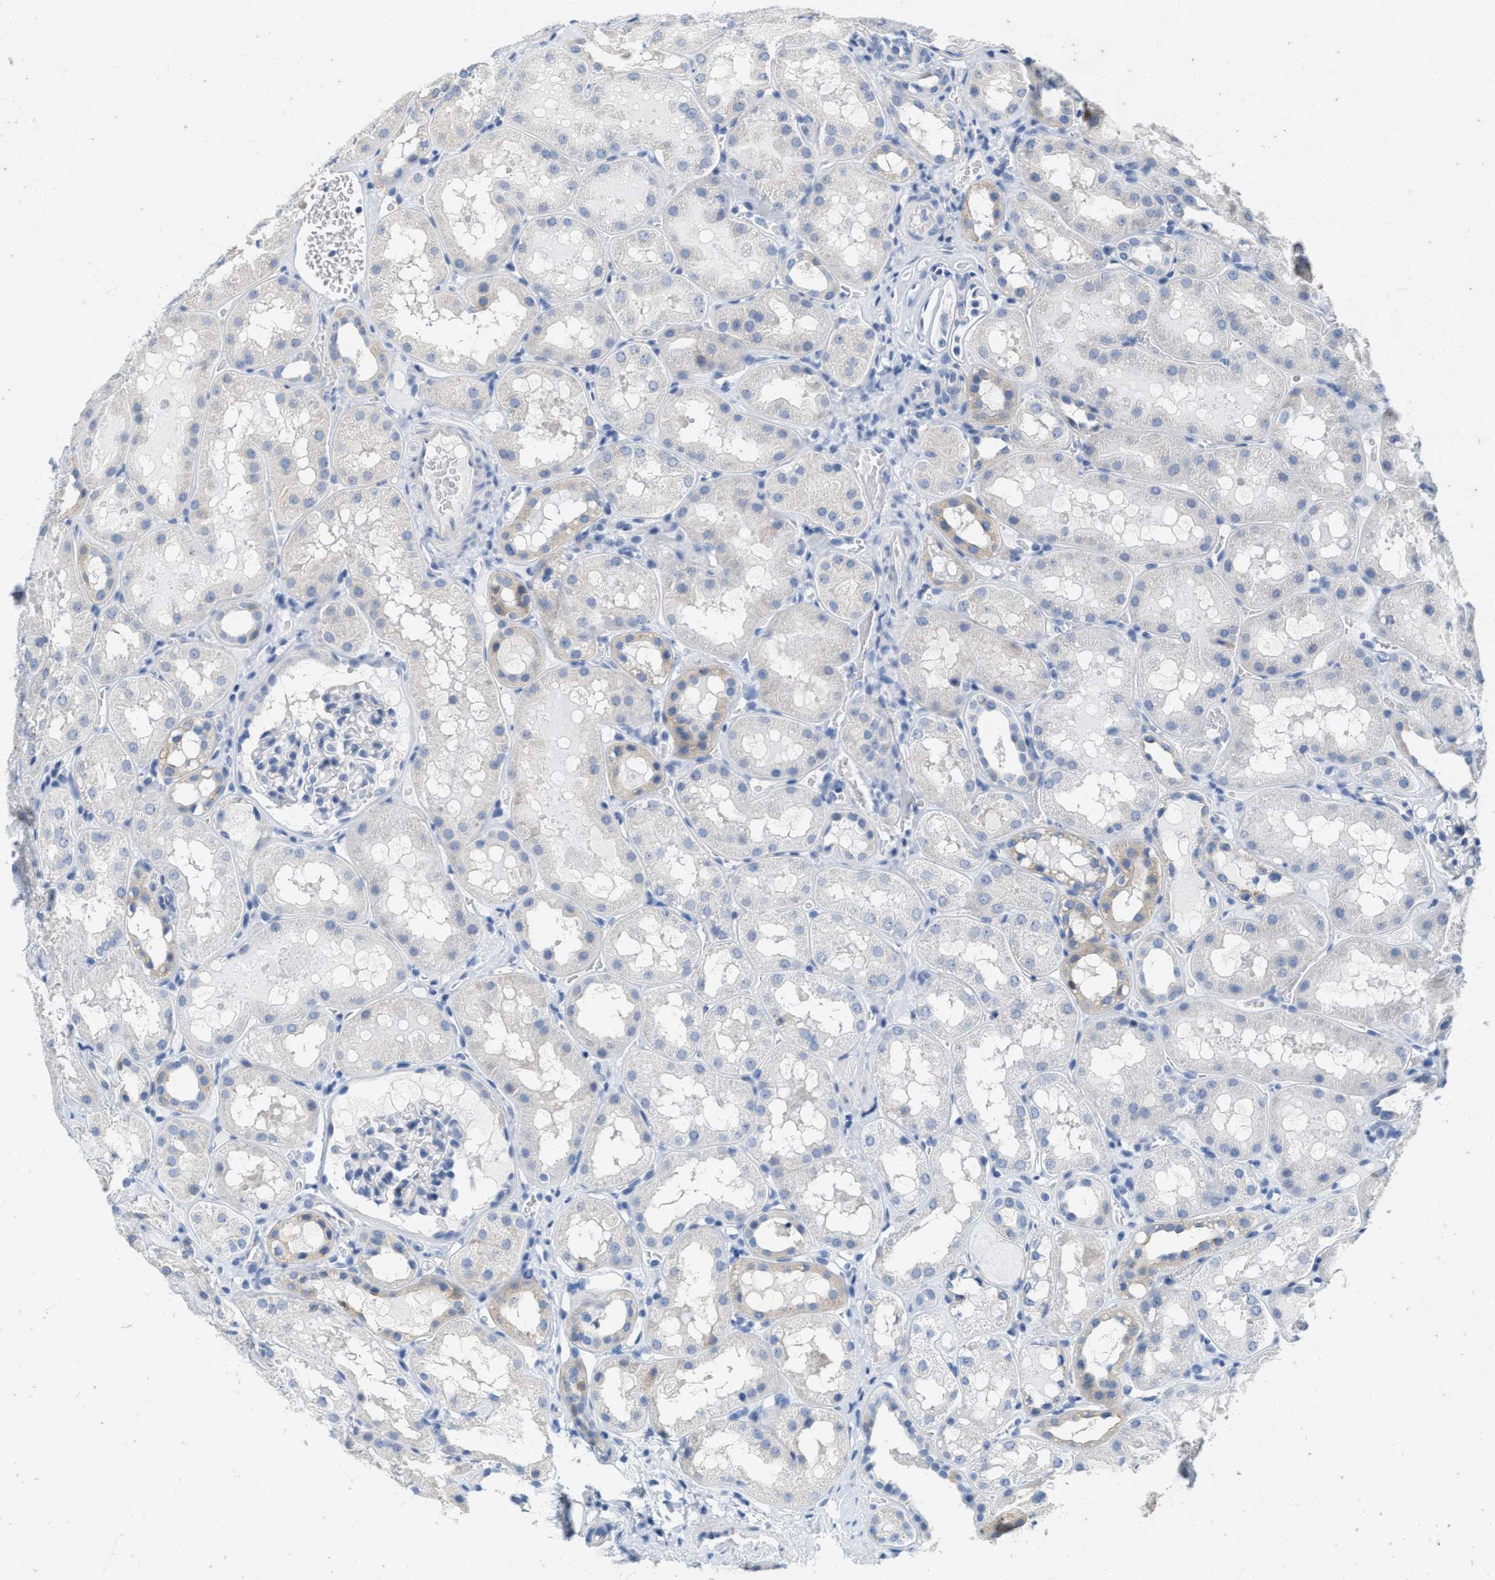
{"staining": {"intensity": "negative", "quantity": "none", "location": "none"}, "tissue": "kidney", "cell_type": "Cells in glomeruli", "image_type": "normal", "snomed": [{"axis": "morphology", "description": "Normal tissue, NOS"}, {"axis": "topography", "description": "Kidney"}, {"axis": "topography", "description": "Urinary bladder"}], "caption": "The immunohistochemistry photomicrograph has no significant positivity in cells in glomeruli of kidney.", "gene": "ABCB11", "patient": {"sex": "male", "age": 16}}